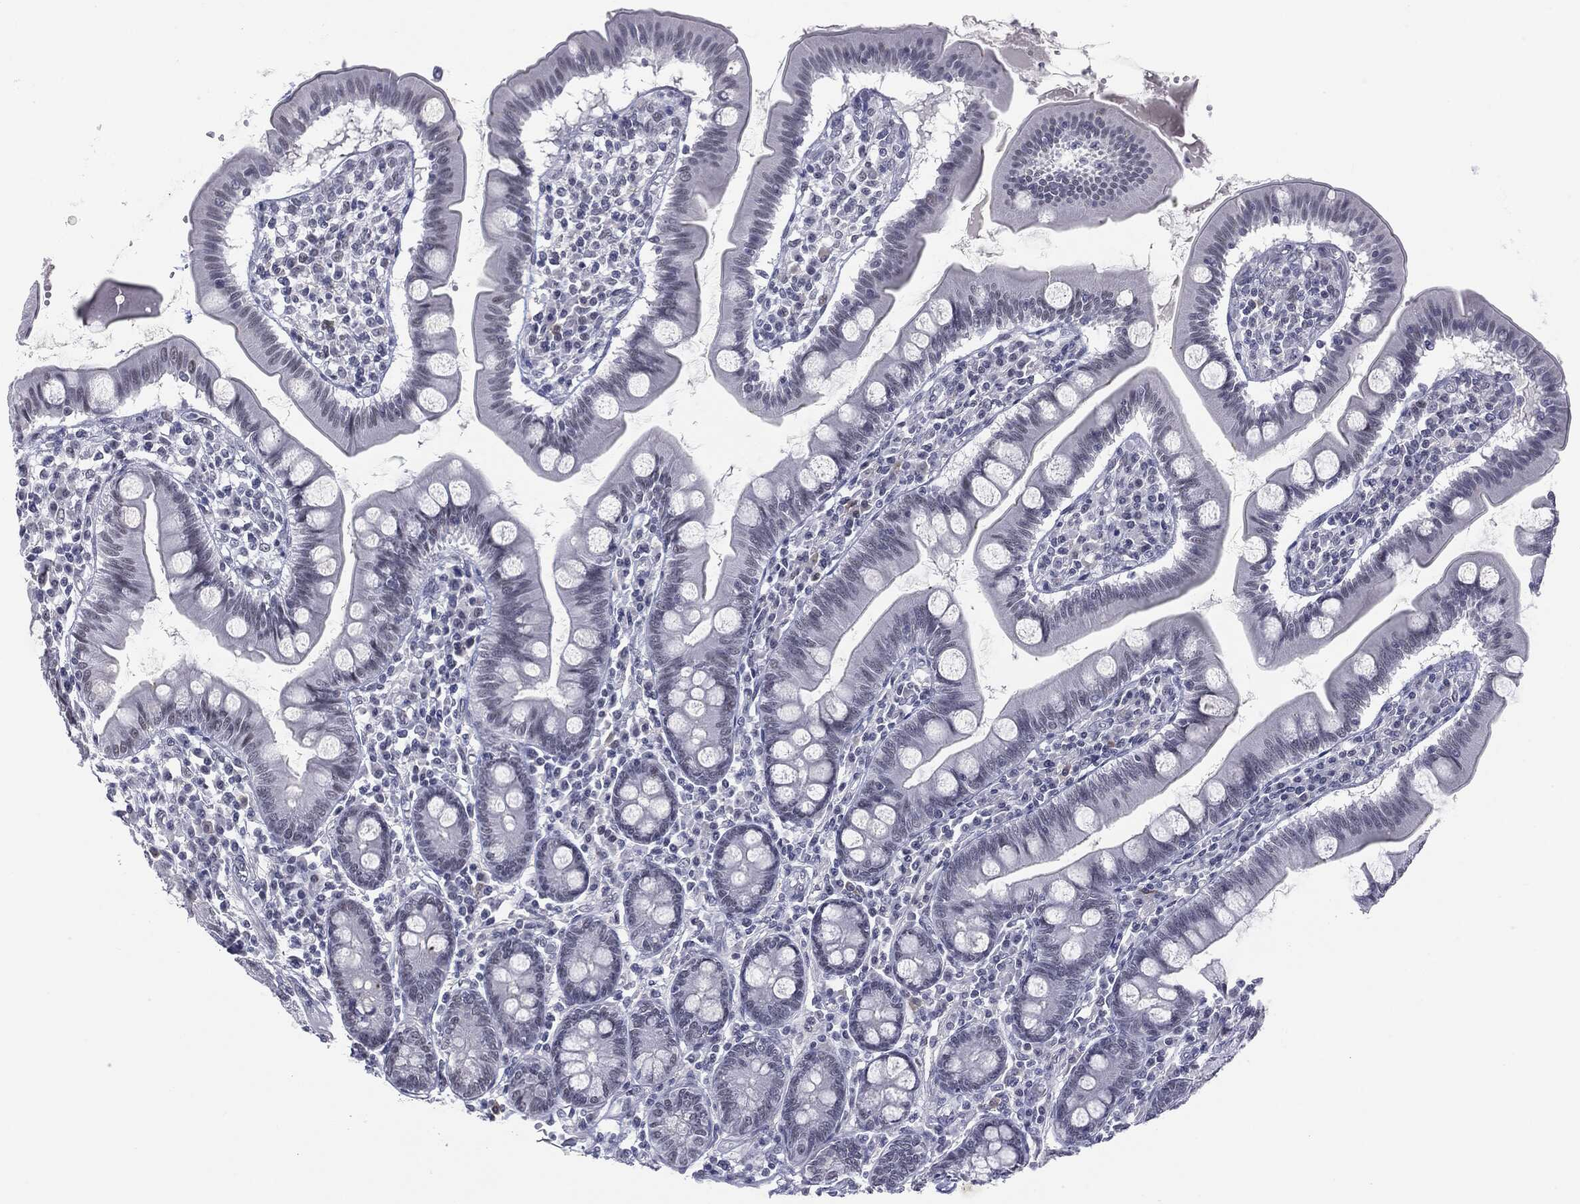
{"staining": {"intensity": "negative", "quantity": "none", "location": "none"}, "tissue": "small intestine", "cell_type": "Glandular cells", "image_type": "normal", "snomed": [{"axis": "morphology", "description": "Normal tissue, NOS"}, {"axis": "topography", "description": "Small intestine"}], "caption": "Human small intestine stained for a protein using immunohistochemistry exhibits no expression in glandular cells.", "gene": "SLC5A5", "patient": {"sex": "male", "age": 88}}